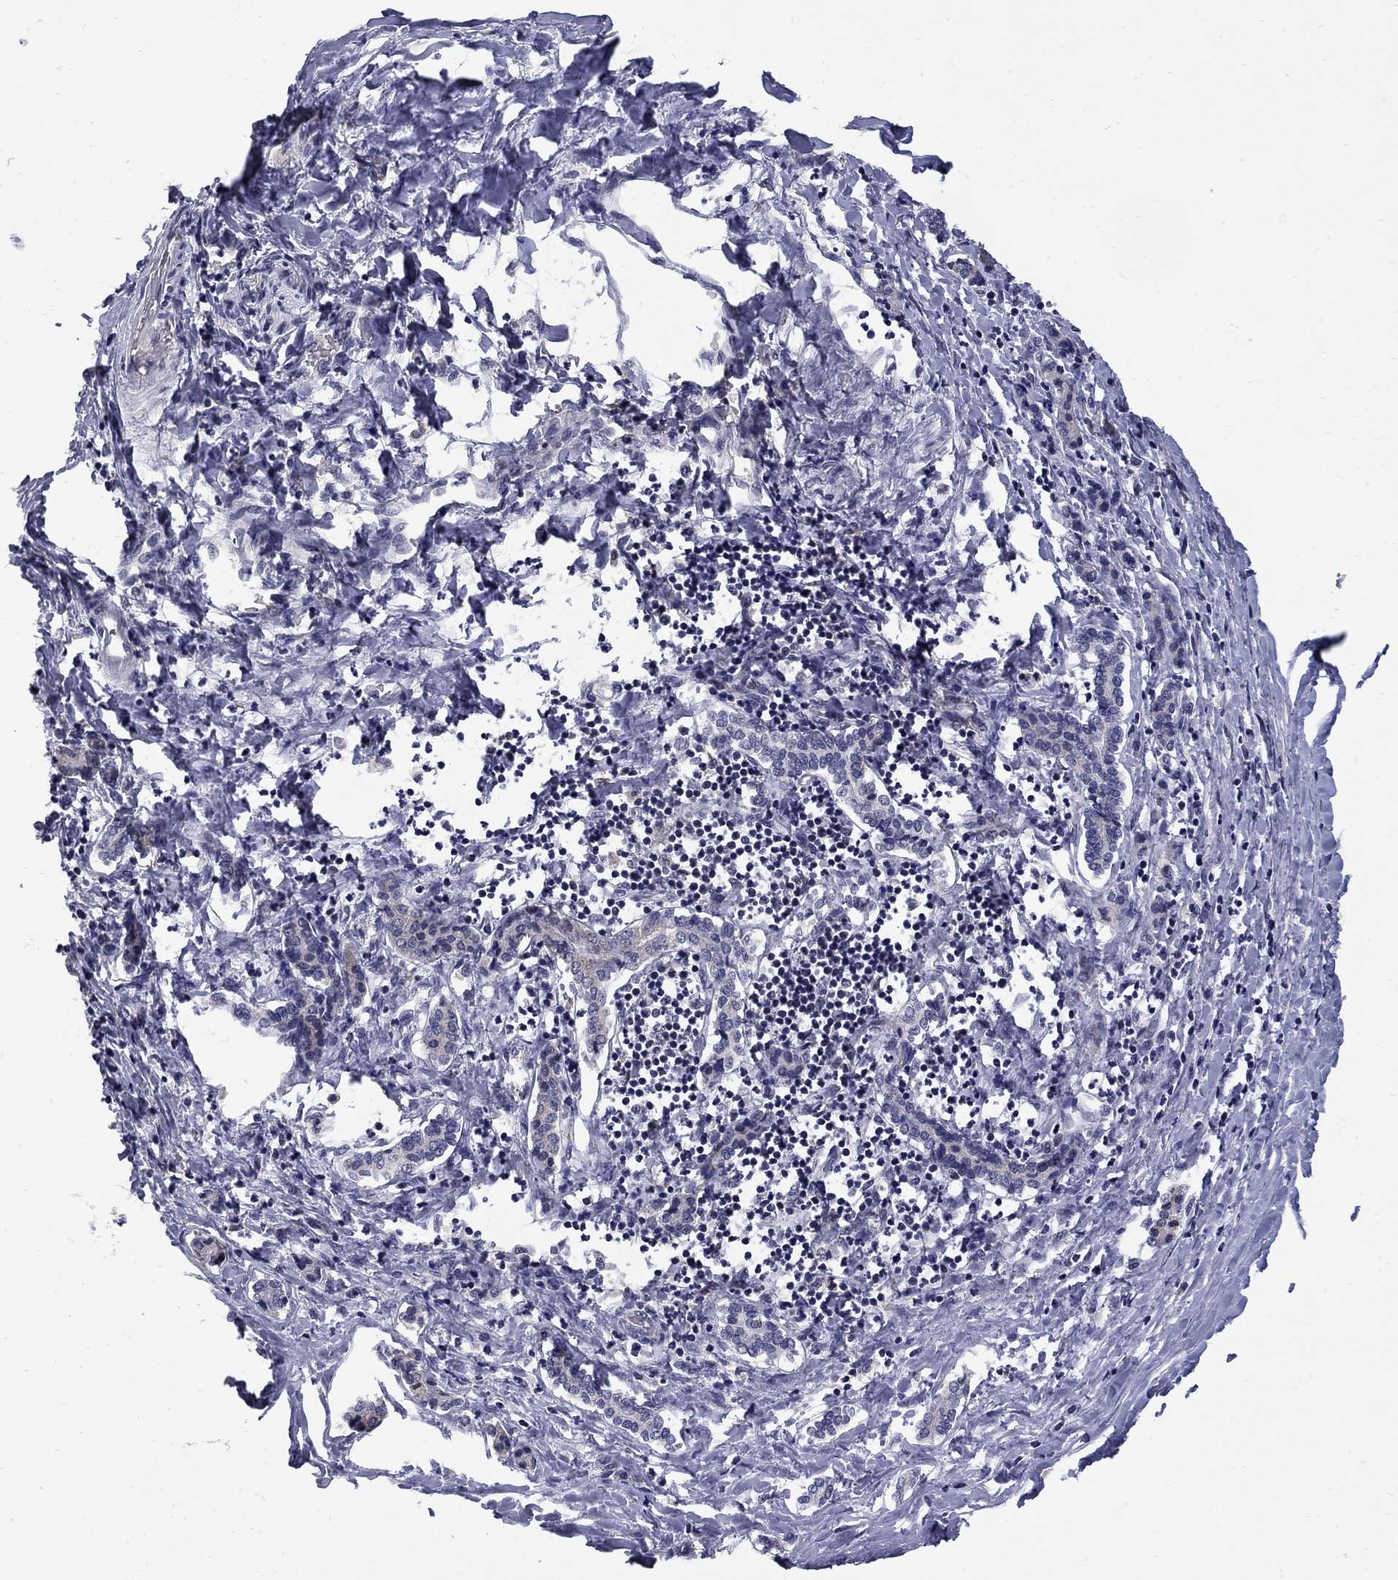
{"staining": {"intensity": "negative", "quantity": "none", "location": "none"}, "tissue": "liver cancer", "cell_type": "Tumor cells", "image_type": "cancer", "snomed": [{"axis": "morphology", "description": "Carcinoma, Hepatocellular, NOS"}, {"axis": "topography", "description": "Liver"}], "caption": "Liver hepatocellular carcinoma stained for a protein using immunohistochemistry displays no expression tumor cells.", "gene": "HTR4", "patient": {"sex": "male", "age": 40}}